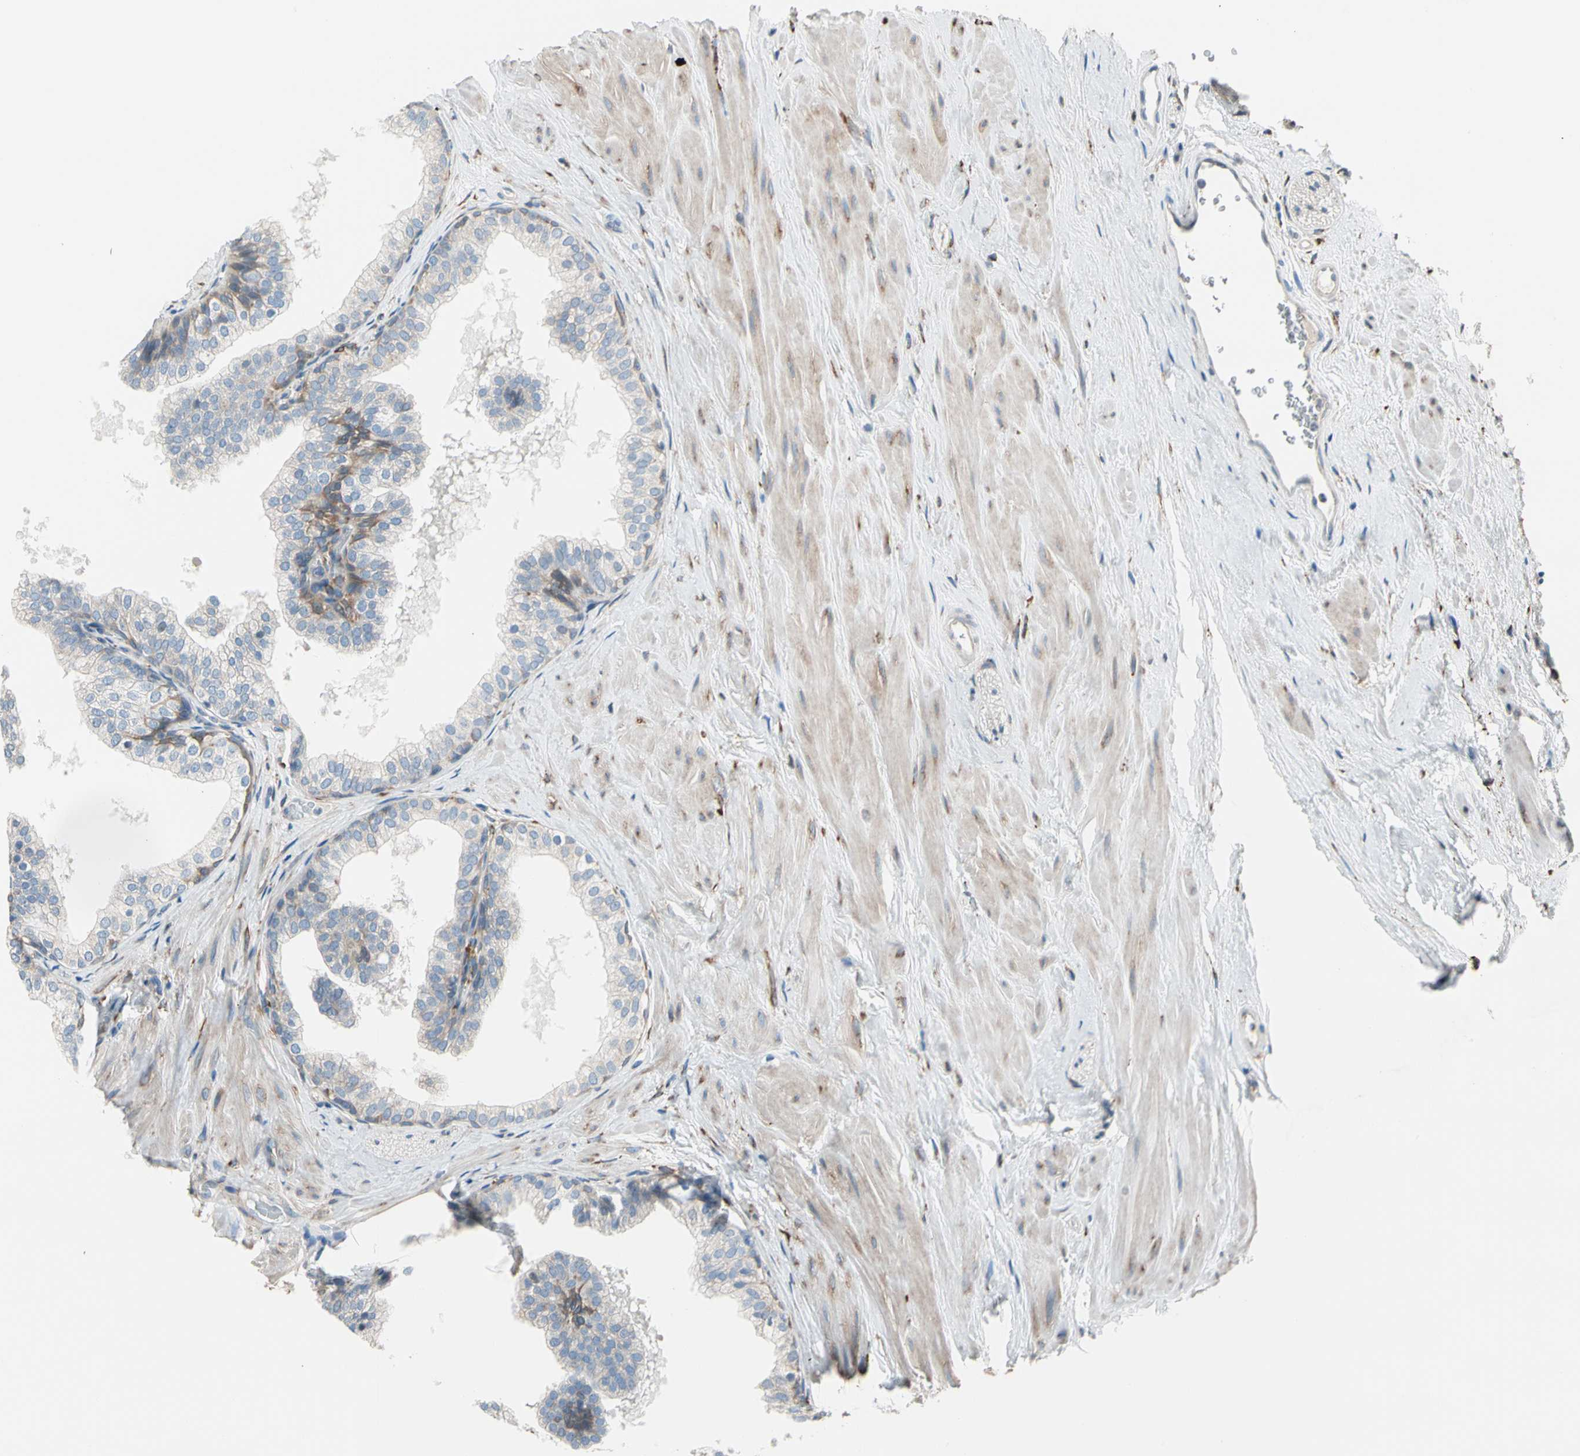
{"staining": {"intensity": "weak", "quantity": "<25%", "location": "cytoplasmic/membranous"}, "tissue": "prostate", "cell_type": "Glandular cells", "image_type": "normal", "snomed": [{"axis": "morphology", "description": "Normal tissue, NOS"}, {"axis": "topography", "description": "Prostate"}], "caption": "Glandular cells show no significant protein expression in normal prostate. (DAB immunohistochemistry (IHC), high magnification).", "gene": "LRPAP1", "patient": {"sex": "male", "age": 60}}